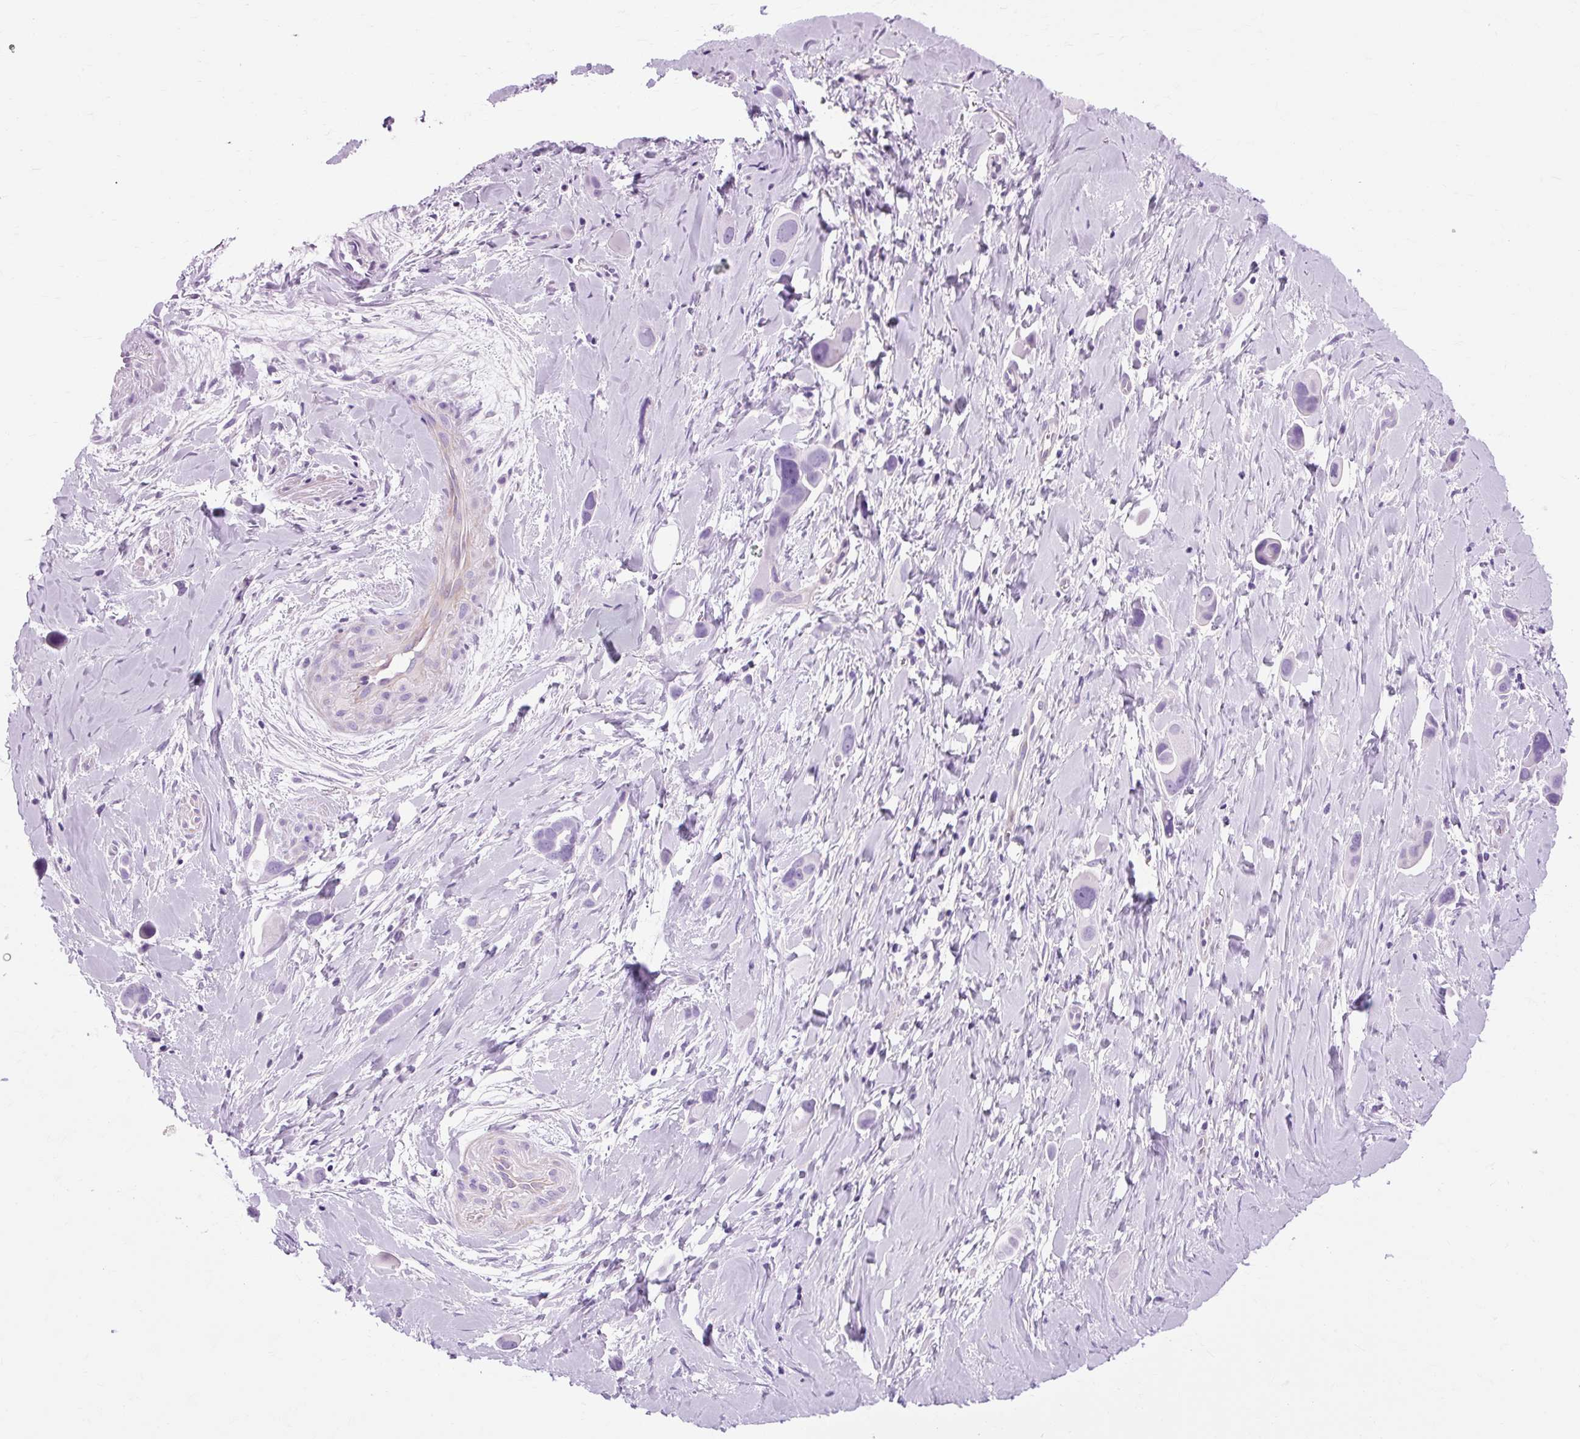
{"staining": {"intensity": "negative", "quantity": "none", "location": "none"}, "tissue": "lung cancer", "cell_type": "Tumor cells", "image_type": "cancer", "snomed": [{"axis": "morphology", "description": "Adenocarcinoma, NOS"}, {"axis": "topography", "description": "Lung"}], "caption": "A histopathology image of human adenocarcinoma (lung) is negative for staining in tumor cells.", "gene": "OOEP", "patient": {"sex": "male", "age": 76}}